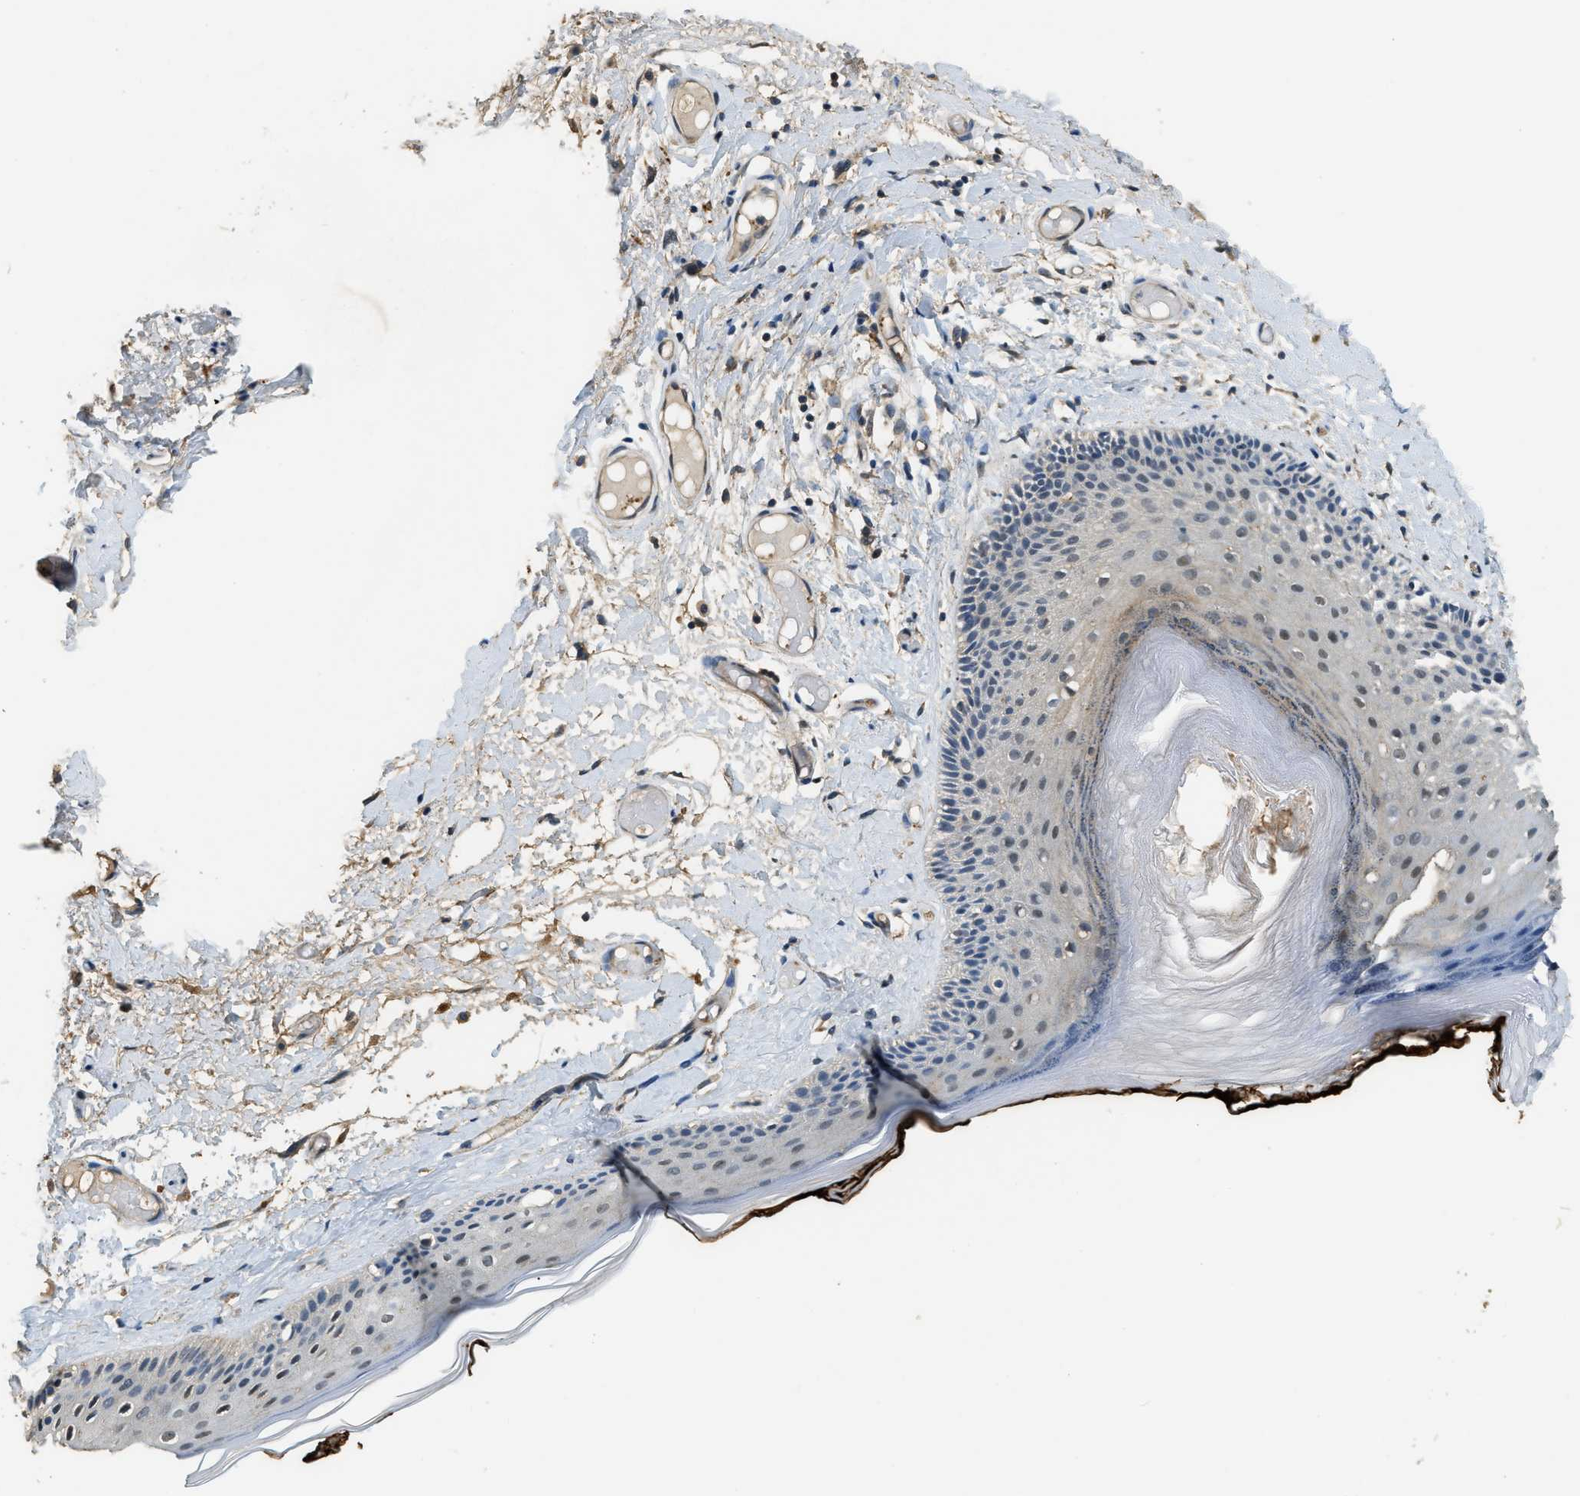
{"staining": {"intensity": "moderate", "quantity": "<25%", "location": "cytoplasmic/membranous"}, "tissue": "skin", "cell_type": "Epidermal cells", "image_type": "normal", "snomed": [{"axis": "morphology", "description": "Normal tissue, NOS"}, {"axis": "topography", "description": "Vulva"}], "caption": "Immunohistochemistry (IHC) histopathology image of benign skin: human skin stained using immunohistochemistry (IHC) exhibits low levels of moderate protein expression localized specifically in the cytoplasmic/membranous of epidermal cells, appearing as a cytoplasmic/membranous brown color.", "gene": "CFLAR", "patient": {"sex": "female", "age": 73}}